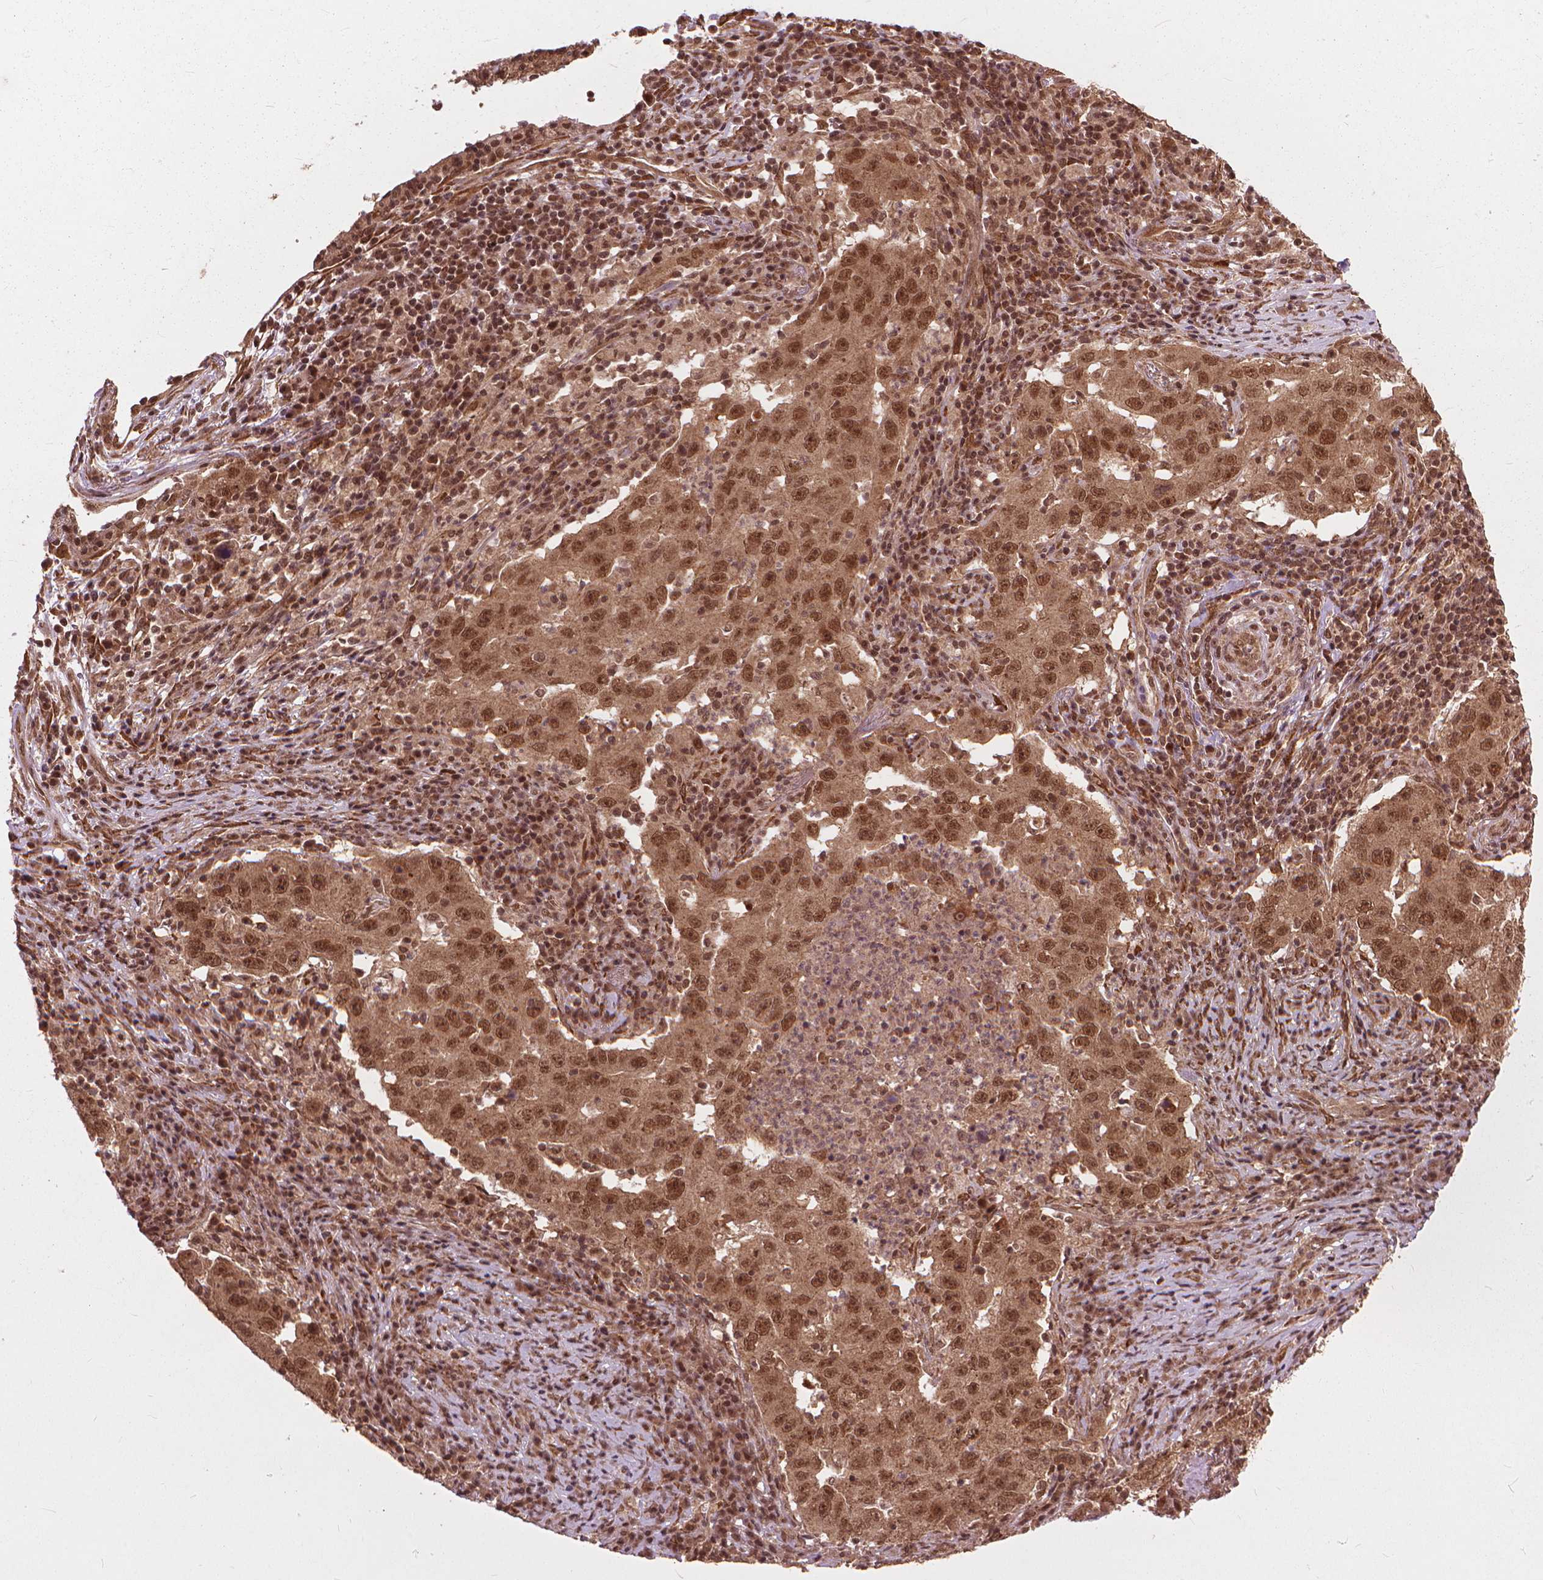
{"staining": {"intensity": "moderate", "quantity": ">75%", "location": "cytoplasmic/membranous,nuclear"}, "tissue": "lung cancer", "cell_type": "Tumor cells", "image_type": "cancer", "snomed": [{"axis": "morphology", "description": "Adenocarcinoma, NOS"}, {"axis": "topography", "description": "Lung"}], "caption": "This image demonstrates immunohistochemistry (IHC) staining of human lung adenocarcinoma, with medium moderate cytoplasmic/membranous and nuclear staining in about >75% of tumor cells.", "gene": "SSU72", "patient": {"sex": "male", "age": 73}}